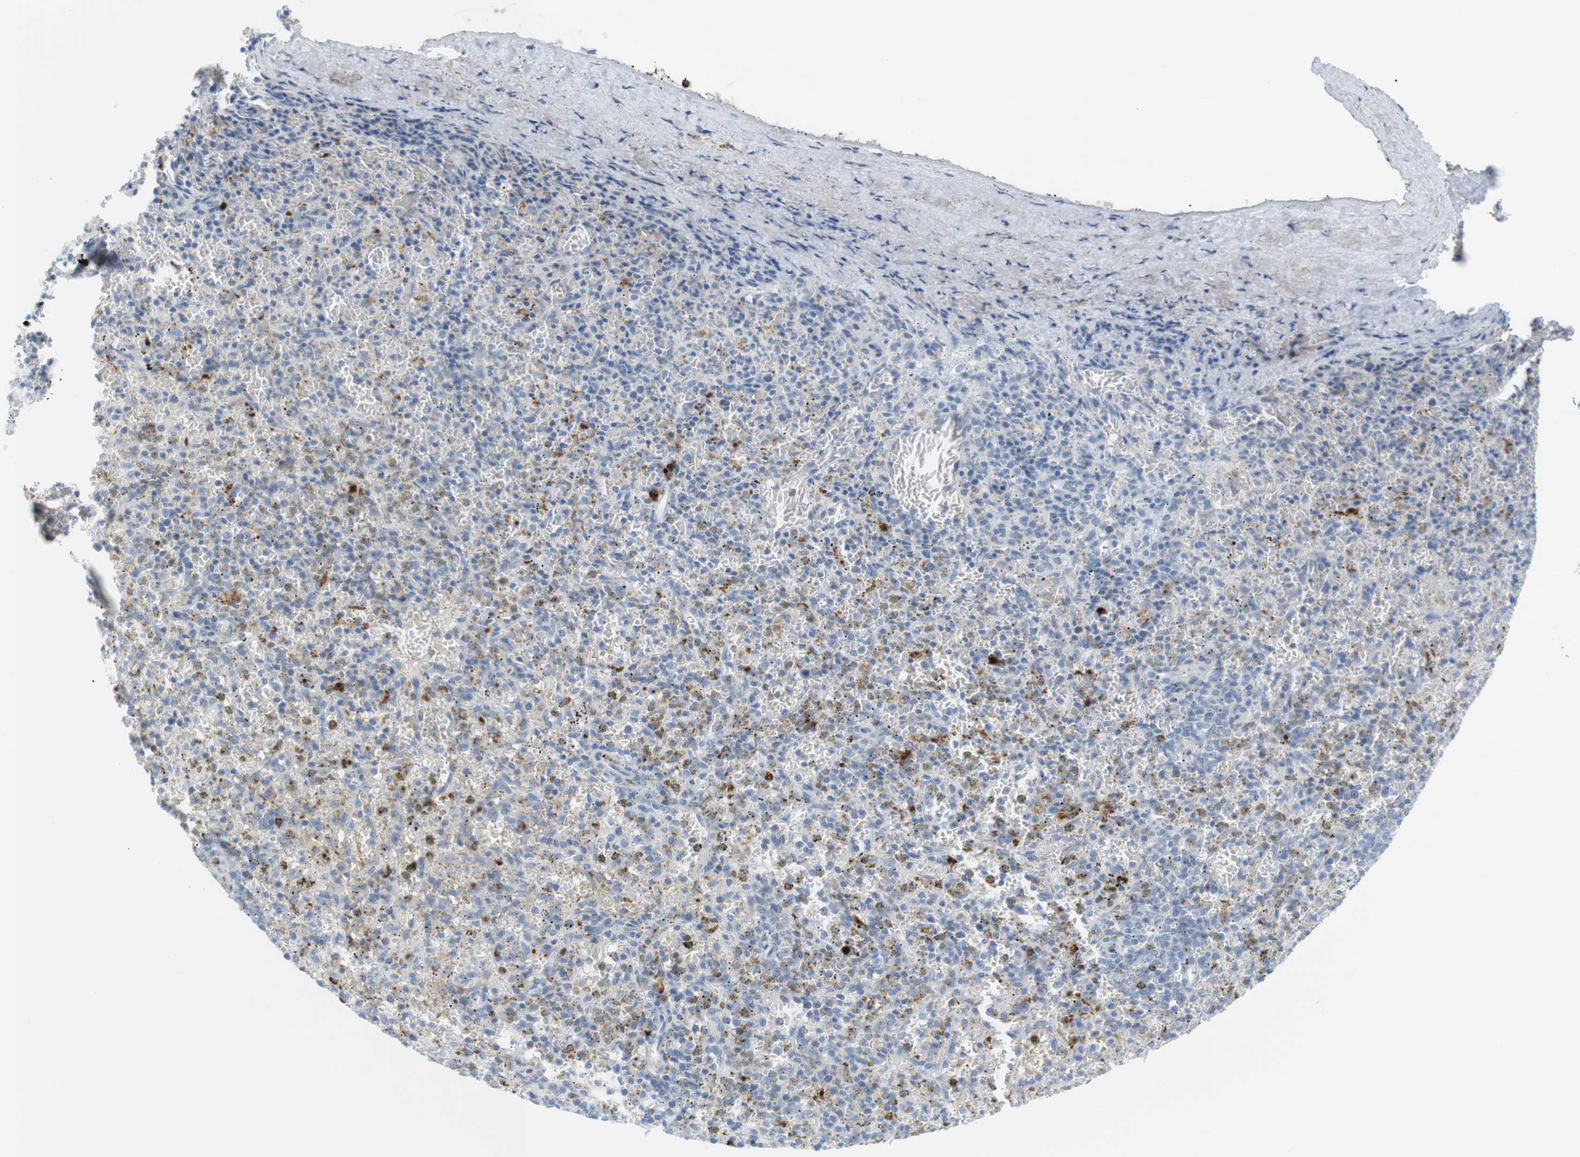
{"staining": {"intensity": "strong", "quantity": "<25%", "location": "cytoplasmic/membranous"}, "tissue": "spleen", "cell_type": "Cells in red pulp", "image_type": "normal", "snomed": [{"axis": "morphology", "description": "Normal tissue, NOS"}, {"axis": "topography", "description": "Spleen"}], "caption": "A brown stain shows strong cytoplasmic/membranous expression of a protein in cells in red pulp of benign spleen. (Stains: DAB (3,3'-diaminobenzidine) in brown, nuclei in blue, Microscopy: brightfield microscopy at high magnification).", "gene": "YIPF1", "patient": {"sex": "male", "age": 72}}